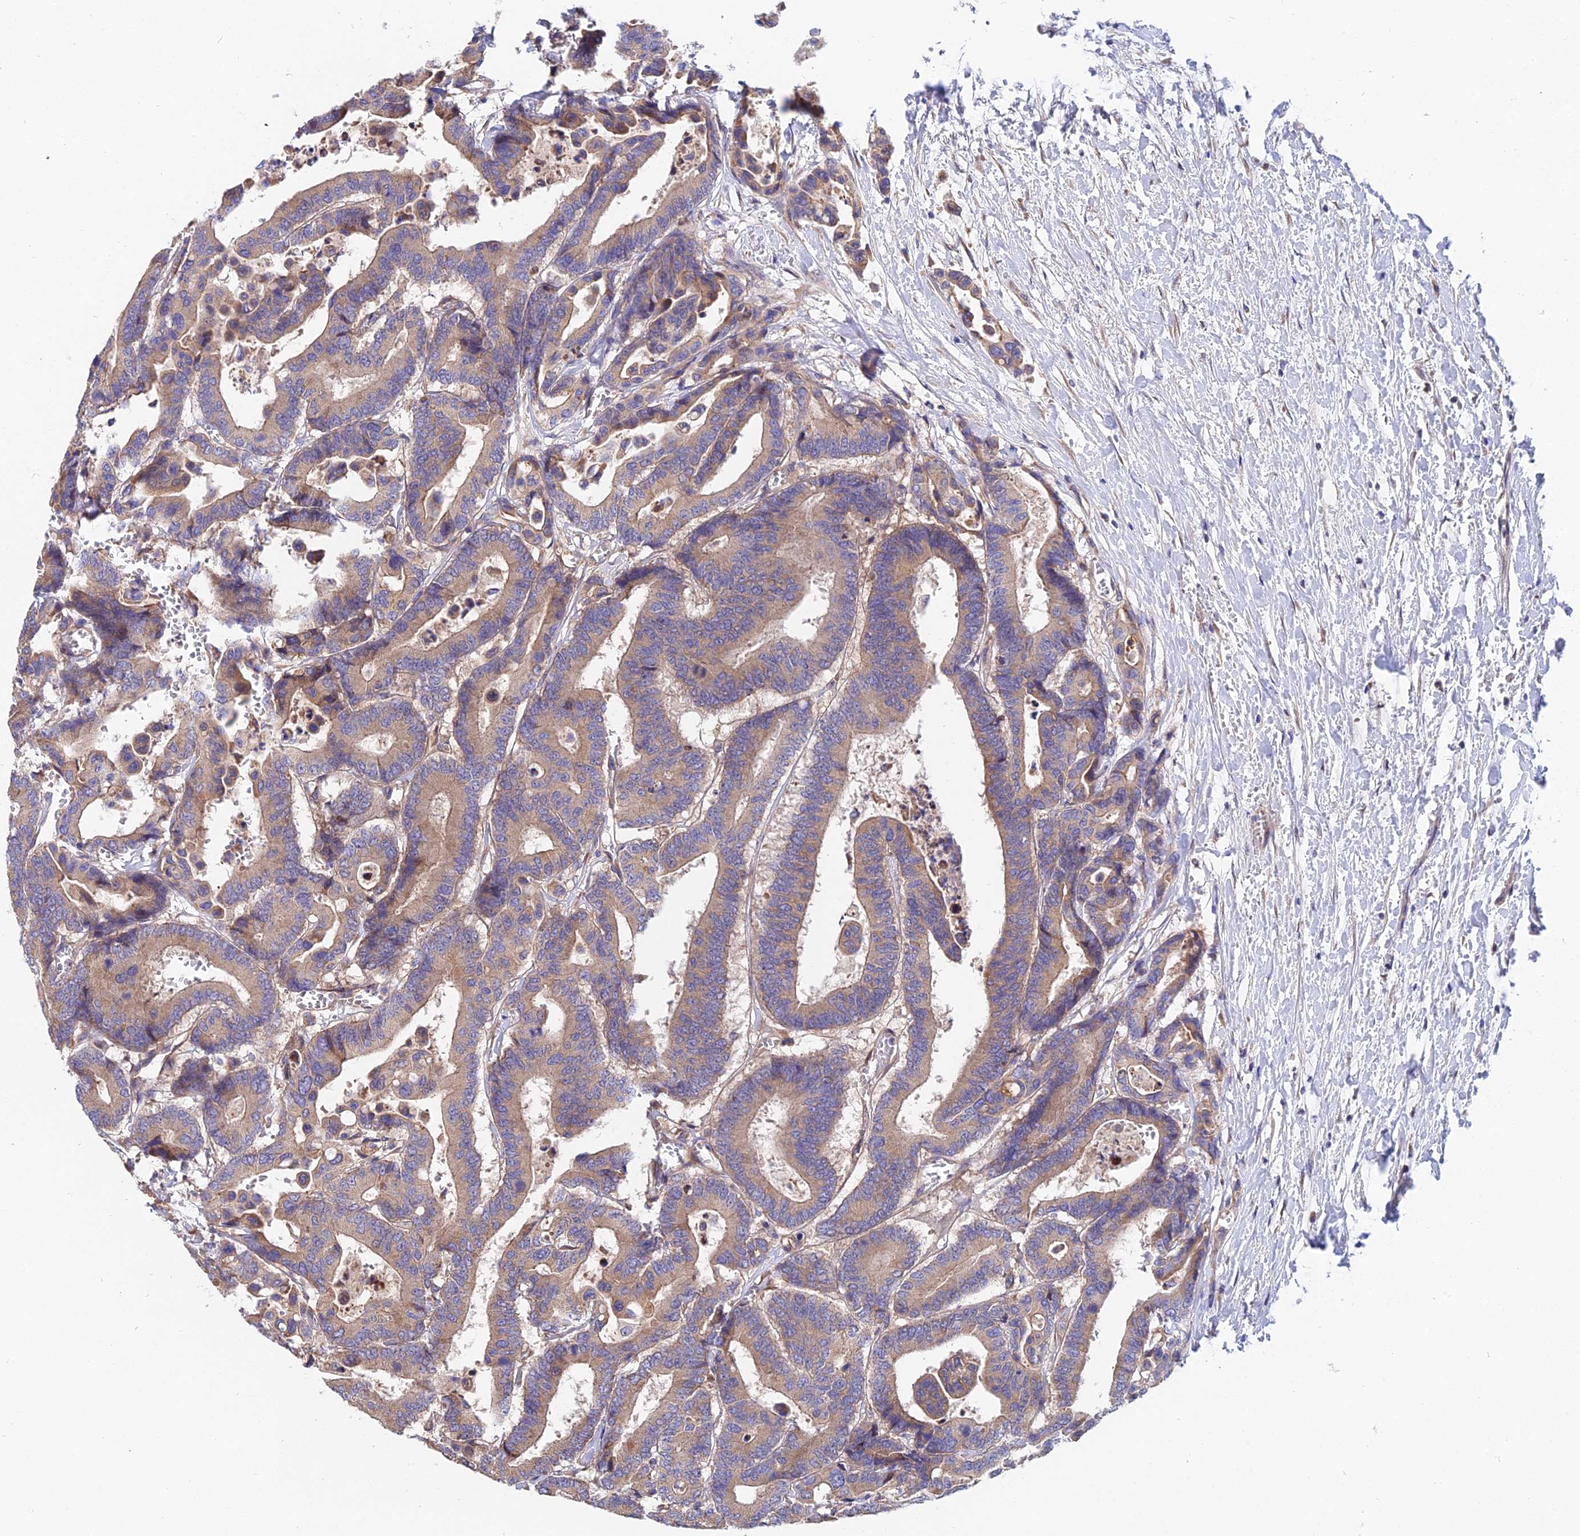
{"staining": {"intensity": "weak", "quantity": "25%-75%", "location": "cytoplasmic/membranous"}, "tissue": "colorectal cancer", "cell_type": "Tumor cells", "image_type": "cancer", "snomed": [{"axis": "morphology", "description": "Normal tissue, NOS"}, {"axis": "morphology", "description": "Adenocarcinoma, NOS"}, {"axis": "topography", "description": "Colon"}], "caption": "IHC micrograph of neoplastic tissue: colorectal adenocarcinoma stained using immunohistochemistry (IHC) shows low levels of weak protein expression localized specifically in the cytoplasmic/membranous of tumor cells, appearing as a cytoplasmic/membranous brown color.", "gene": "CDC37L1", "patient": {"sex": "male", "age": 82}}